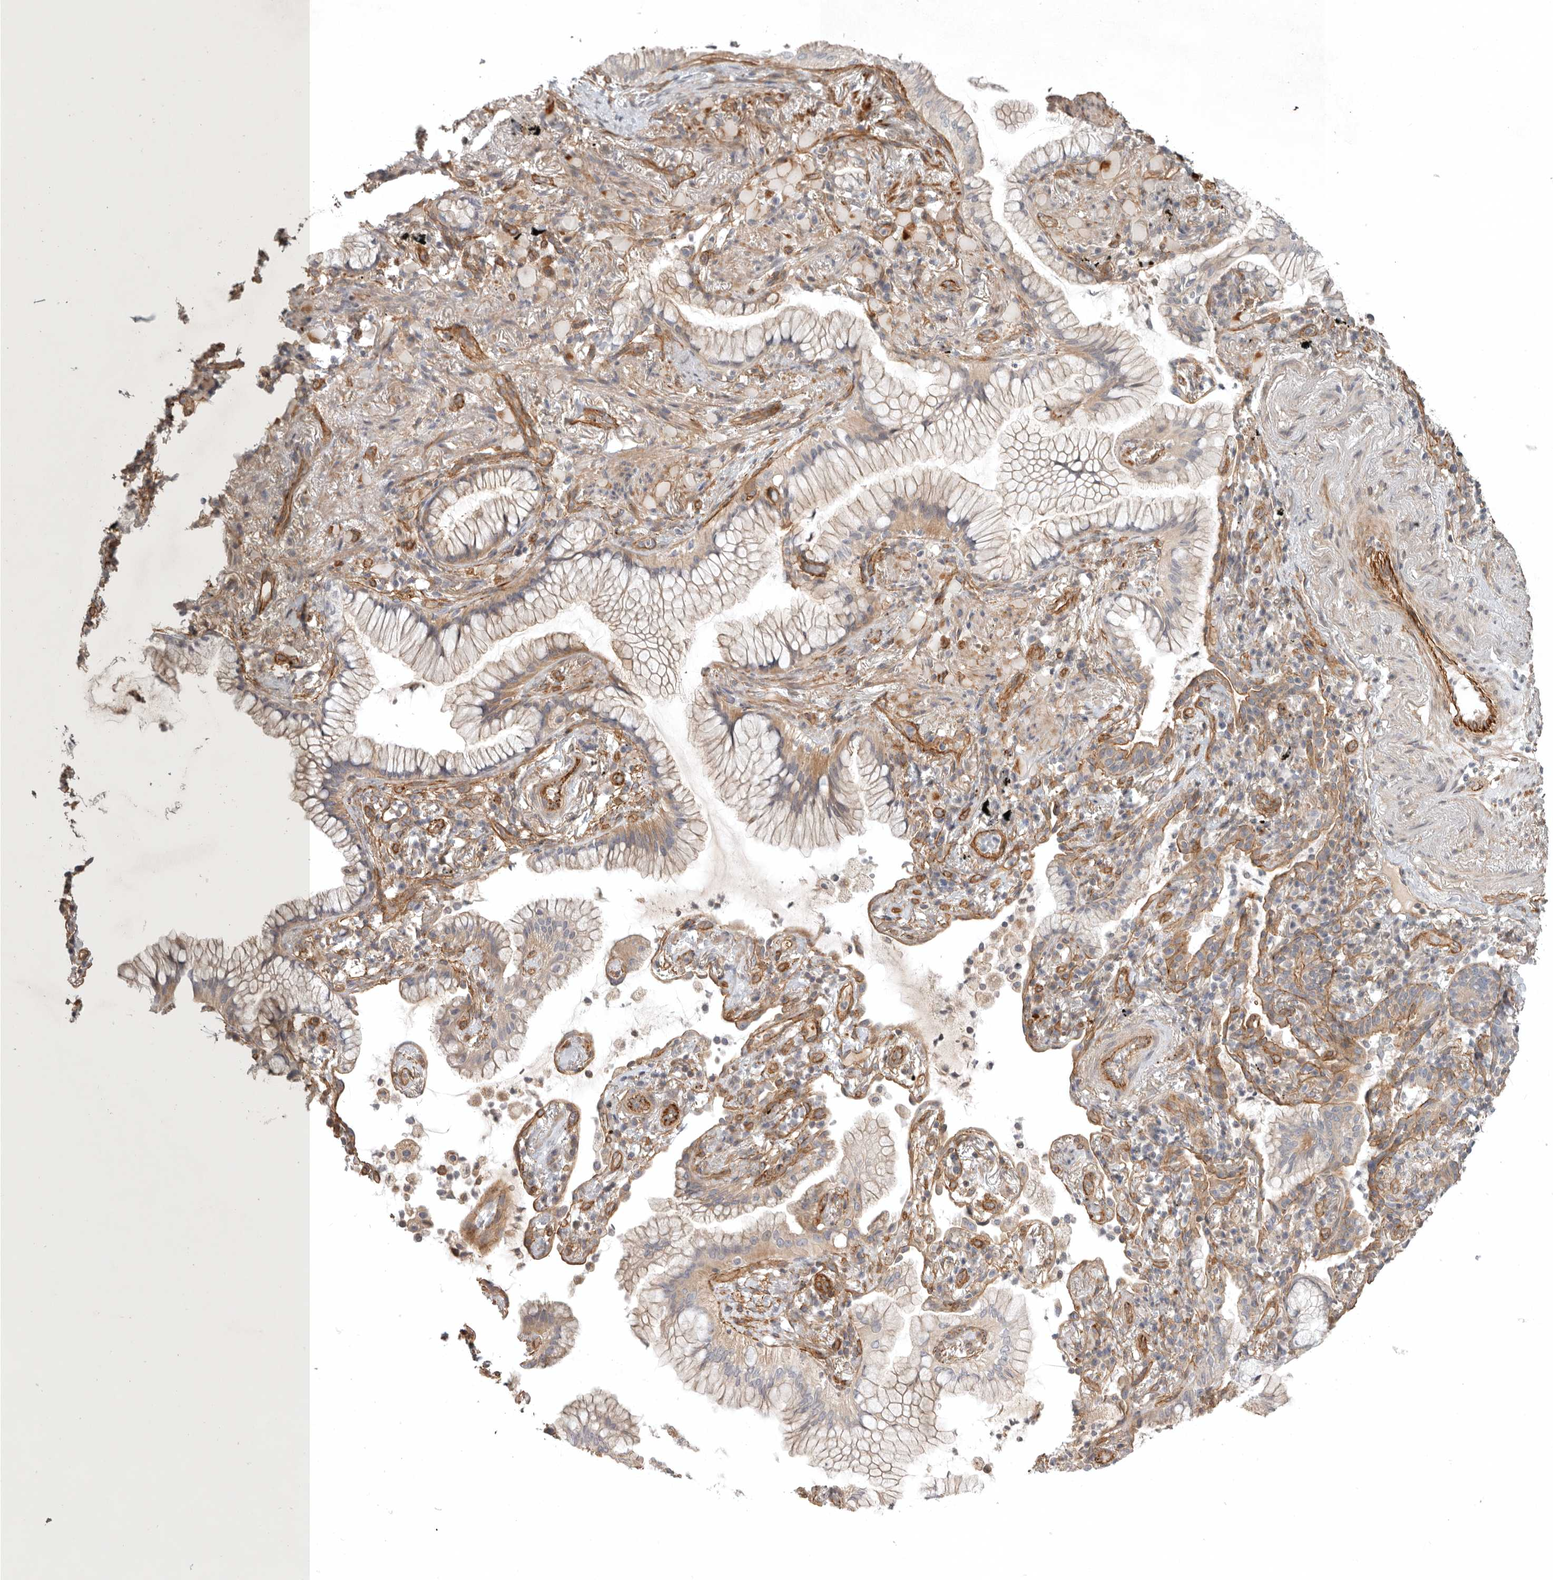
{"staining": {"intensity": "weak", "quantity": ">75%", "location": "cytoplasmic/membranous"}, "tissue": "lung cancer", "cell_type": "Tumor cells", "image_type": "cancer", "snomed": [{"axis": "morphology", "description": "Adenocarcinoma, NOS"}, {"axis": "topography", "description": "Lung"}], "caption": "Tumor cells demonstrate low levels of weak cytoplasmic/membranous positivity in approximately >75% of cells in human lung adenocarcinoma.", "gene": "LONRF1", "patient": {"sex": "female", "age": 70}}